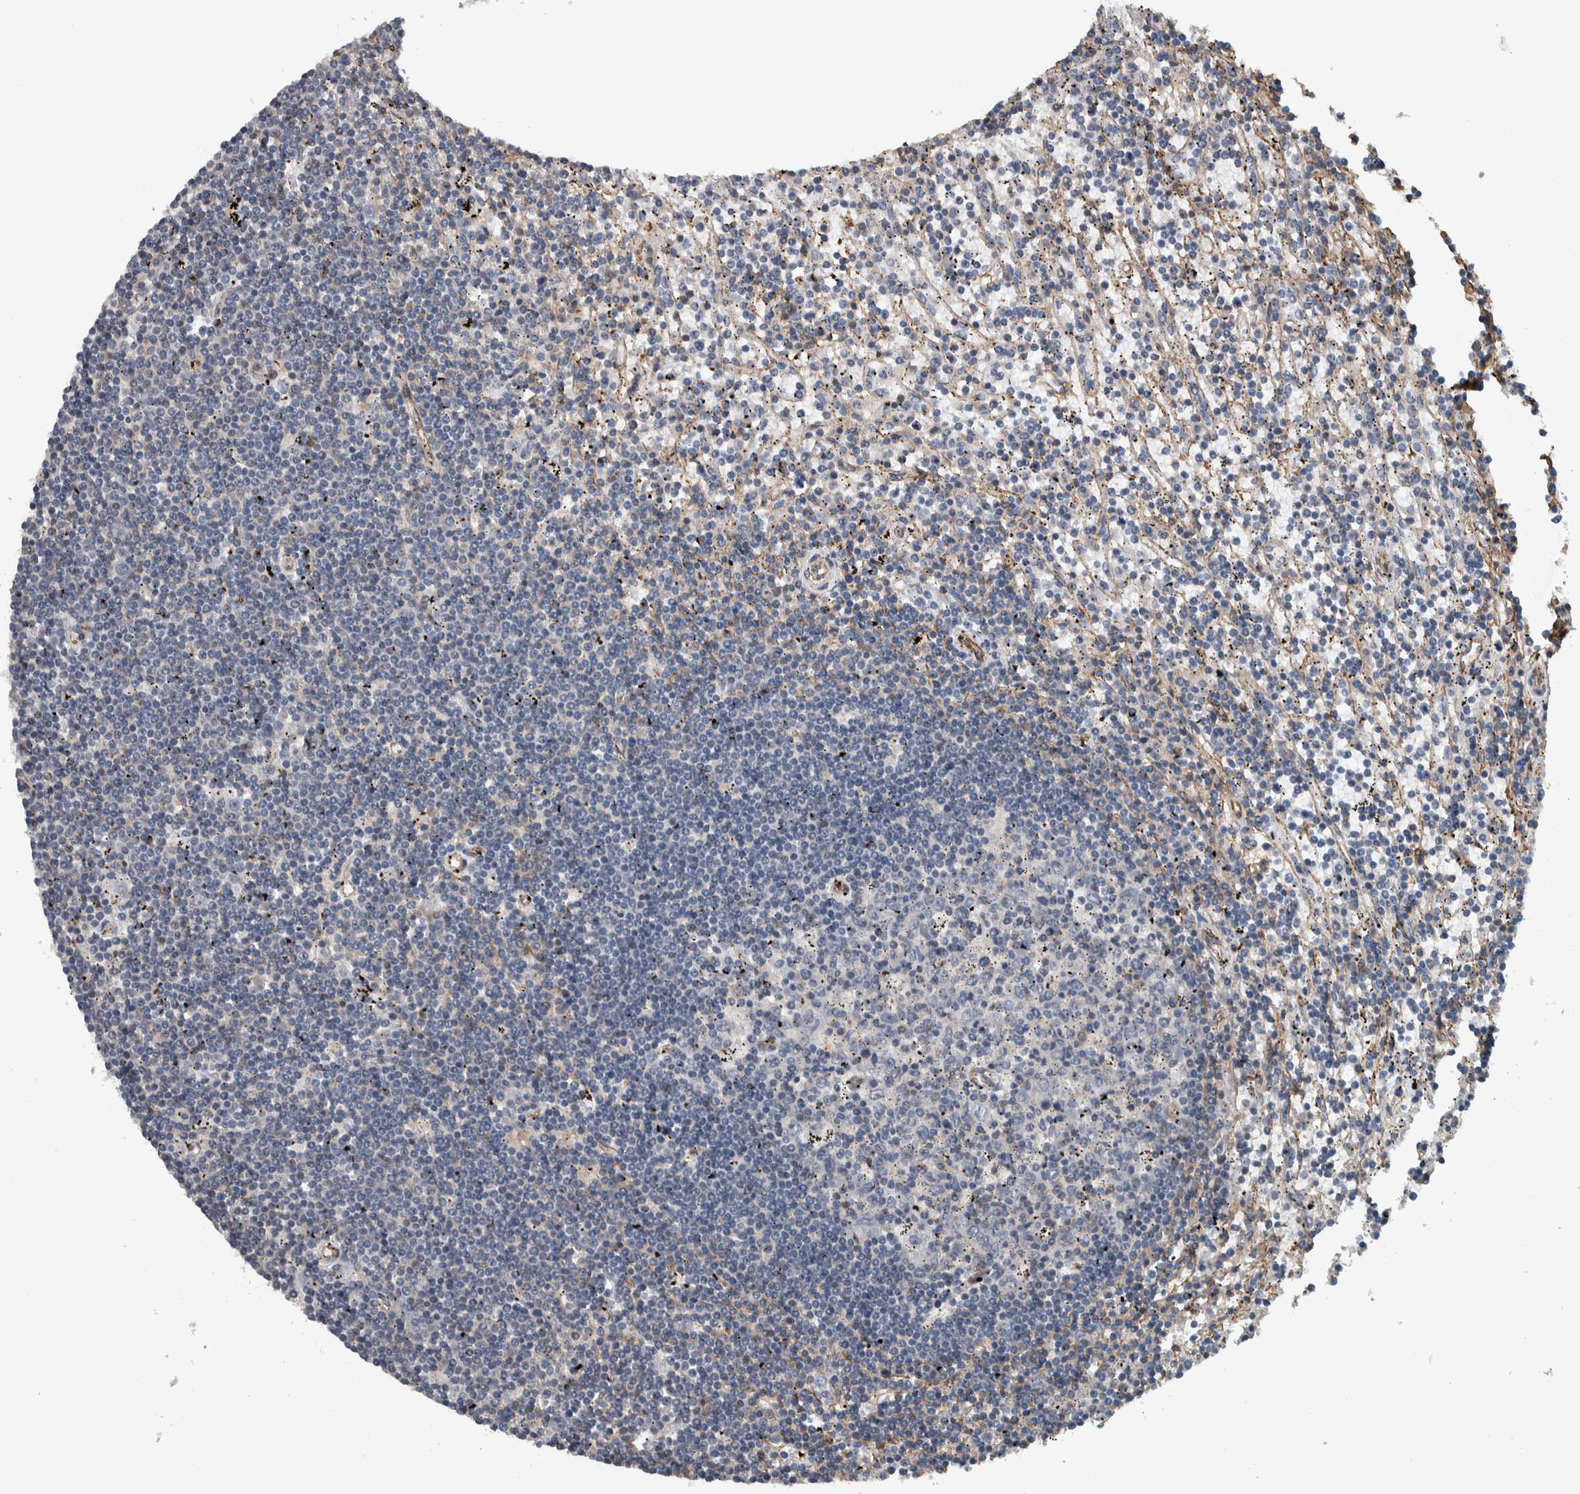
{"staining": {"intensity": "negative", "quantity": "none", "location": "none"}, "tissue": "lymphoma", "cell_type": "Tumor cells", "image_type": "cancer", "snomed": [{"axis": "morphology", "description": "Malignant lymphoma, non-Hodgkin's type, Low grade"}, {"axis": "topography", "description": "Spleen"}], "caption": "Immunohistochemistry micrograph of human malignant lymphoma, non-Hodgkin's type (low-grade) stained for a protein (brown), which demonstrates no positivity in tumor cells. The staining is performed using DAB (3,3'-diaminobenzidine) brown chromogen with nuclei counter-stained in using hematoxylin.", "gene": "FAM135B", "patient": {"sex": "male", "age": 76}}